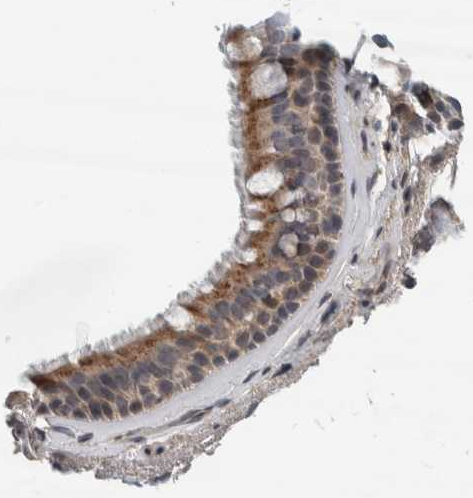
{"staining": {"intensity": "moderate", "quantity": ">75%", "location": "cytoplasmic/membranous"}, "tissue": "bronchus", "cell_type": "Respiratory epithelial cells", "image_type": "normal", "snomed": [{"axis": "morphology", "description": "Normal tissue, NOS"}, {"axis": "topography", "description": "Cartilage tissue"}], "caption": "Unremarkable bronchus displays moderate cytoplasmic/membranous positivity in about >75% of respiratory epithelial cells.", "gene": "AFP", "patient": {"sex": "female", "age": 63}}